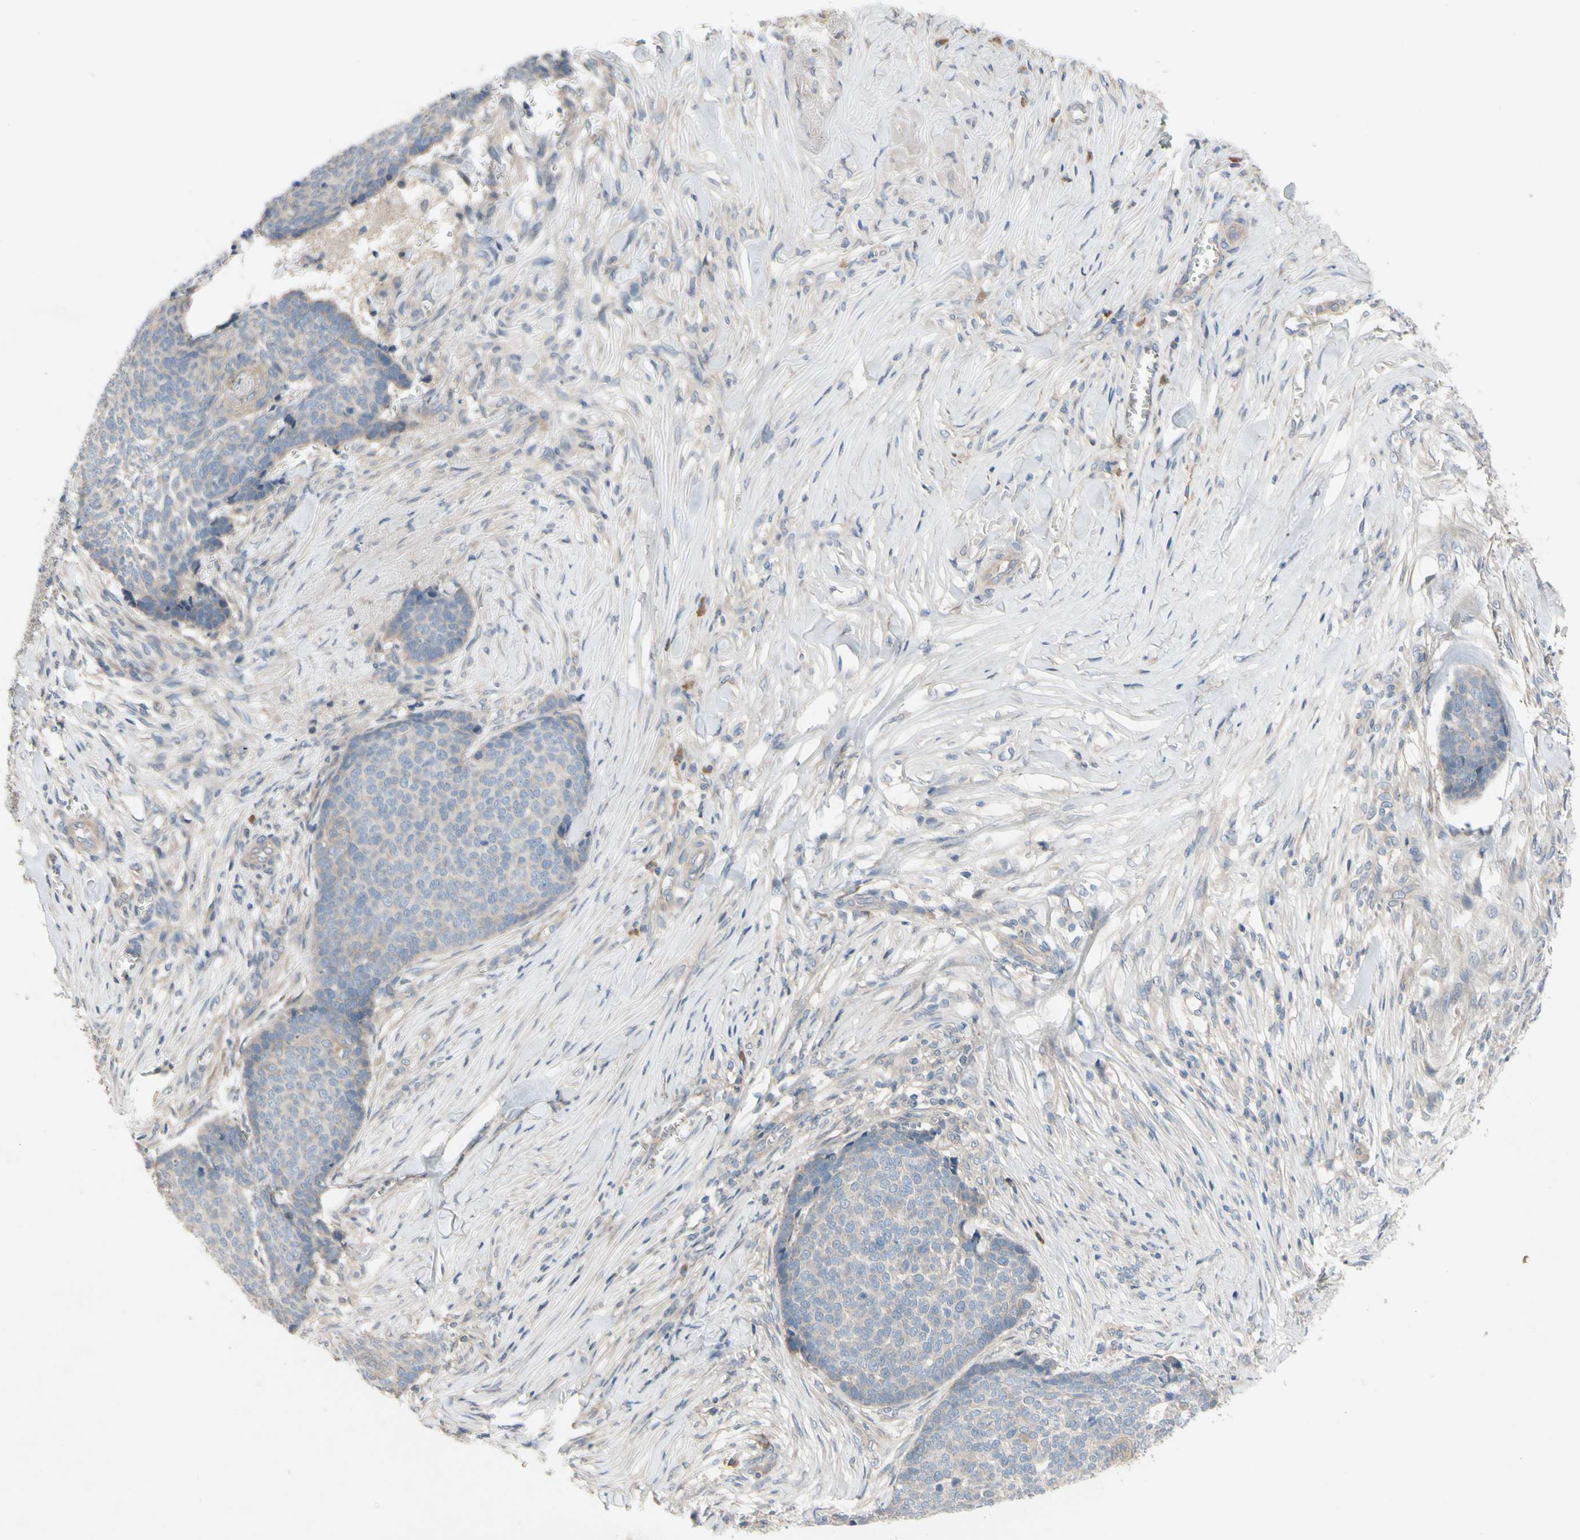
{"staining": {"intensity": "weak", "quantity": "<25%", "location": "cytoplasmic/membranous"}, "tissue": "skin cancer", "cell_type": "Tumor cells", "image_type": "cancer", "snomed": [{"axis": "morphology", "description": "Basal cell carcinoma"}, {"axis": "topography", "description": "Skin"}], "caption": "This is an immunohistochemistry (IHC) image of skin cancer (basal cell carcinoma). There is no expression in tumor cells.", "gene": "ICAM5", "patient": {"sex": "male", "age": 84}}